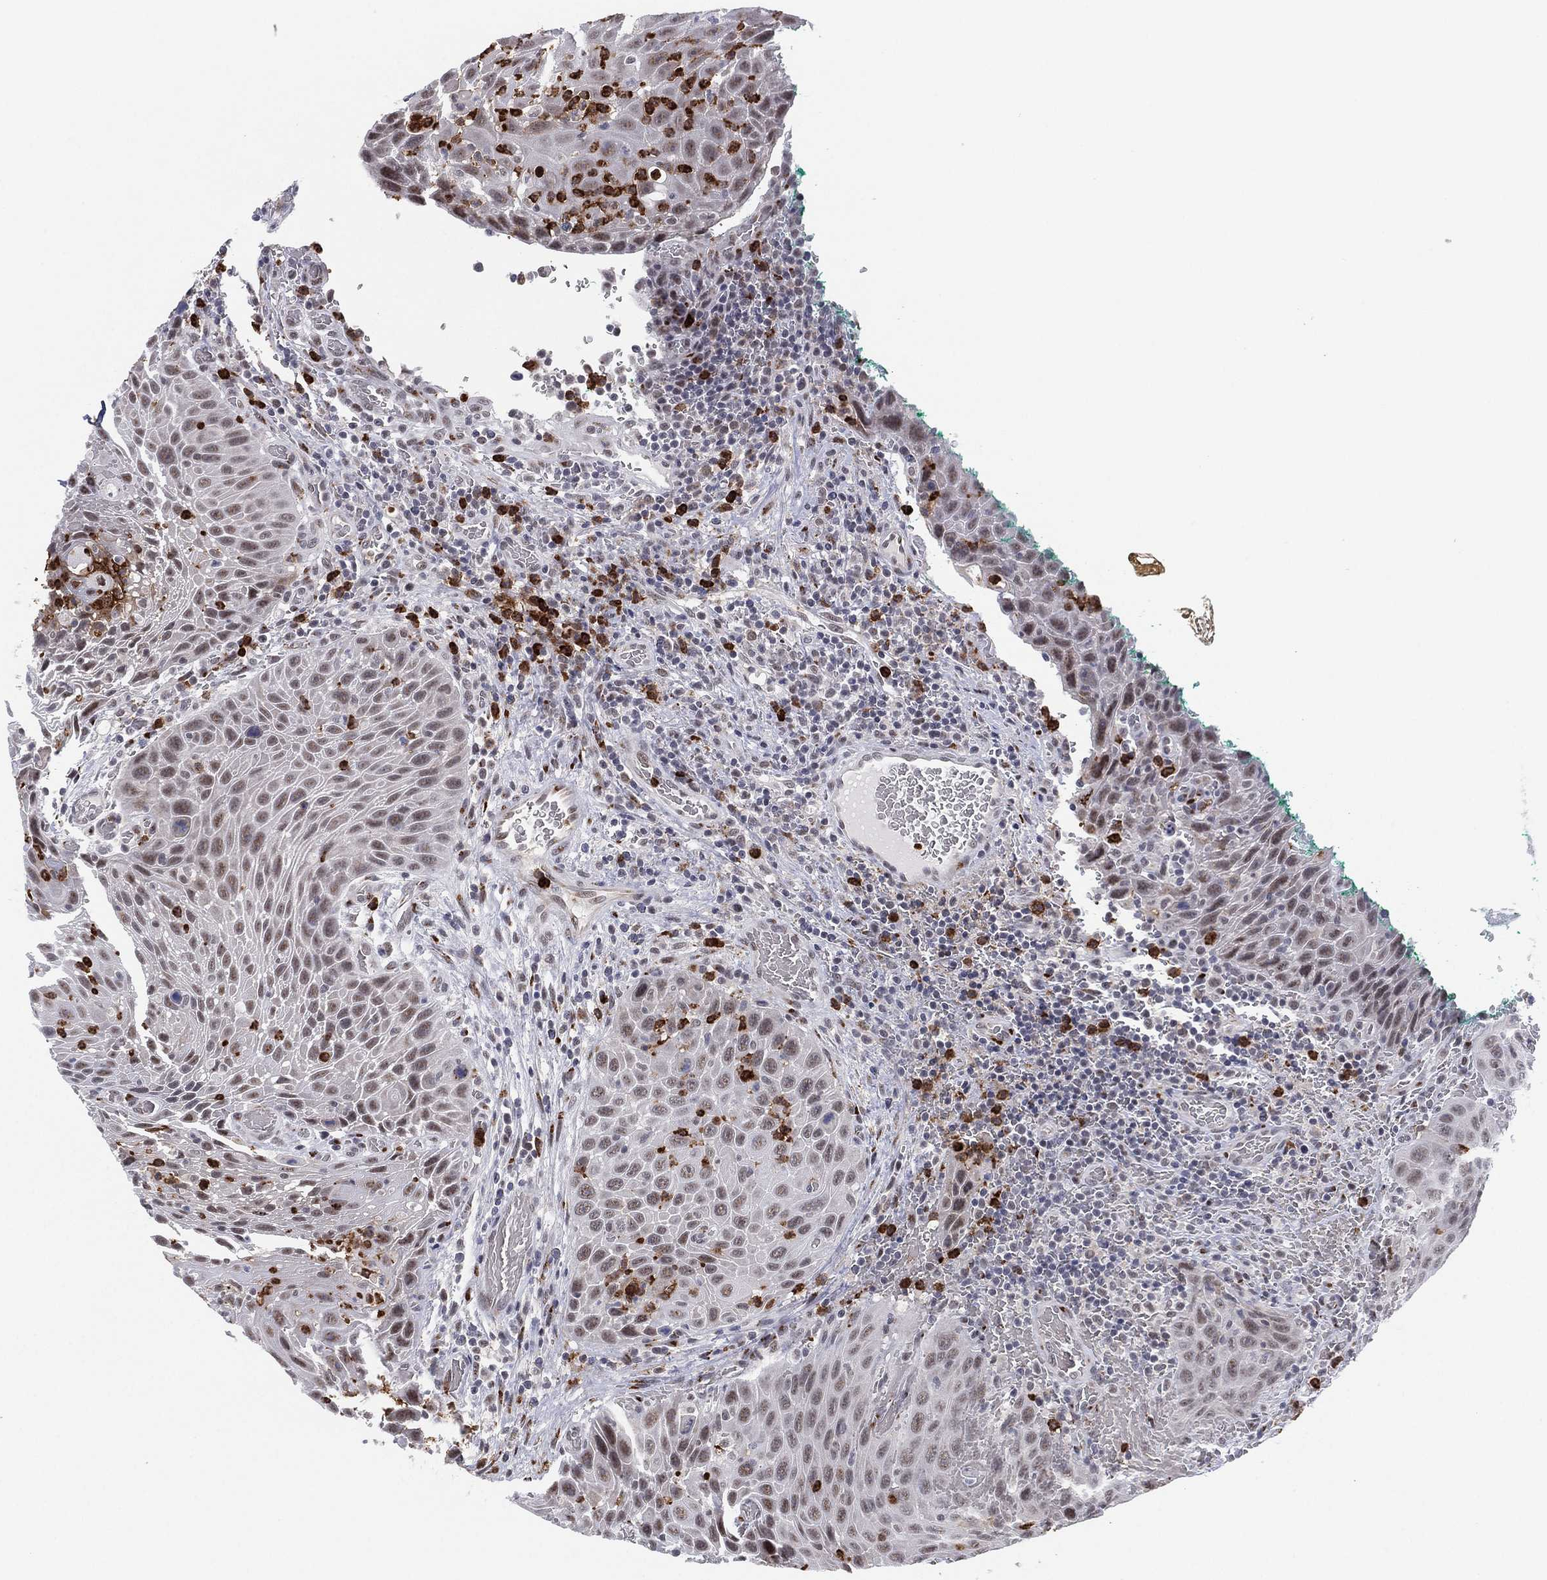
{"staining": {"intensity": "negative", "quantity": "none", "location": "none"}, "tissue": "head and neck cancer", "cell_type": "Tumor cells", "image_type": "cancer", "snomed": [{"axis": "morphology", "description": "Squamous cell carcinoma, NOS"}, {"axis": "topography", "description": "Head-Neck"}], "caption": "Image shows no significant protein staining in tumor cells of head and neck cancer (squamous cell carcinoma).", "gene": "CD177", "patient": {"sex": "male", "age": 69}}